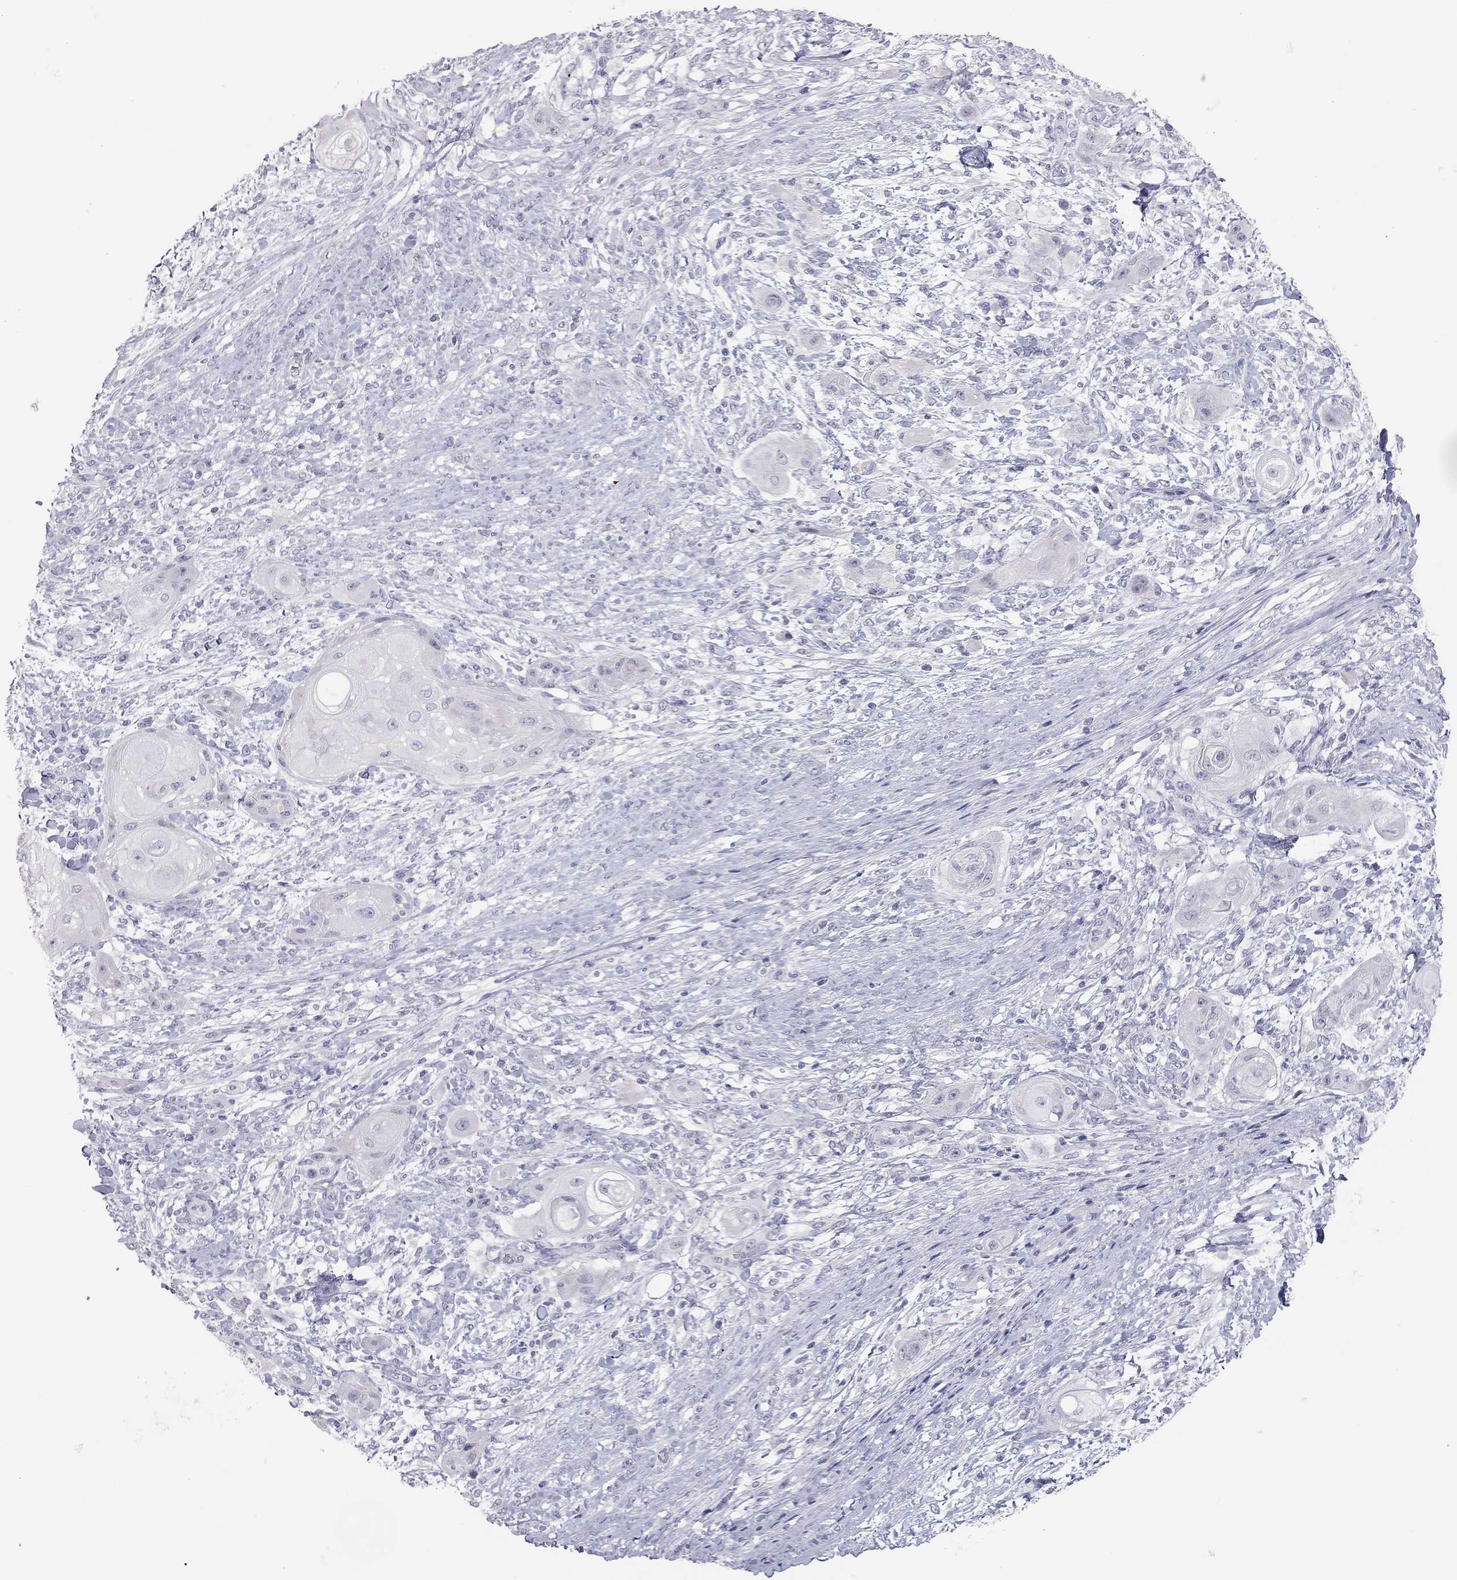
{"staining": {"intensity": "negative", "quantity": "none", "location": "none"}, "tissue": "skin cancer", "cell_type": "Tumor cells", "image_type": "cancer", "snomed": [{"axis": "morphology", "description": "Squamous cell carcinoma, NOS"}, {"axis": "topography", "description": "Skin"}], "caption": "Immunohistochemistry (IHC) photomicrograph of neoplastic tissue: skin cancer stained with DAB (3,3'-diaminobenzidine) demonstrates no significant protein expression in tumor cells. Nuclei are stained in blue.", "gene": "ADORA2A", "patient": {"sex": "male", "age": 62}}